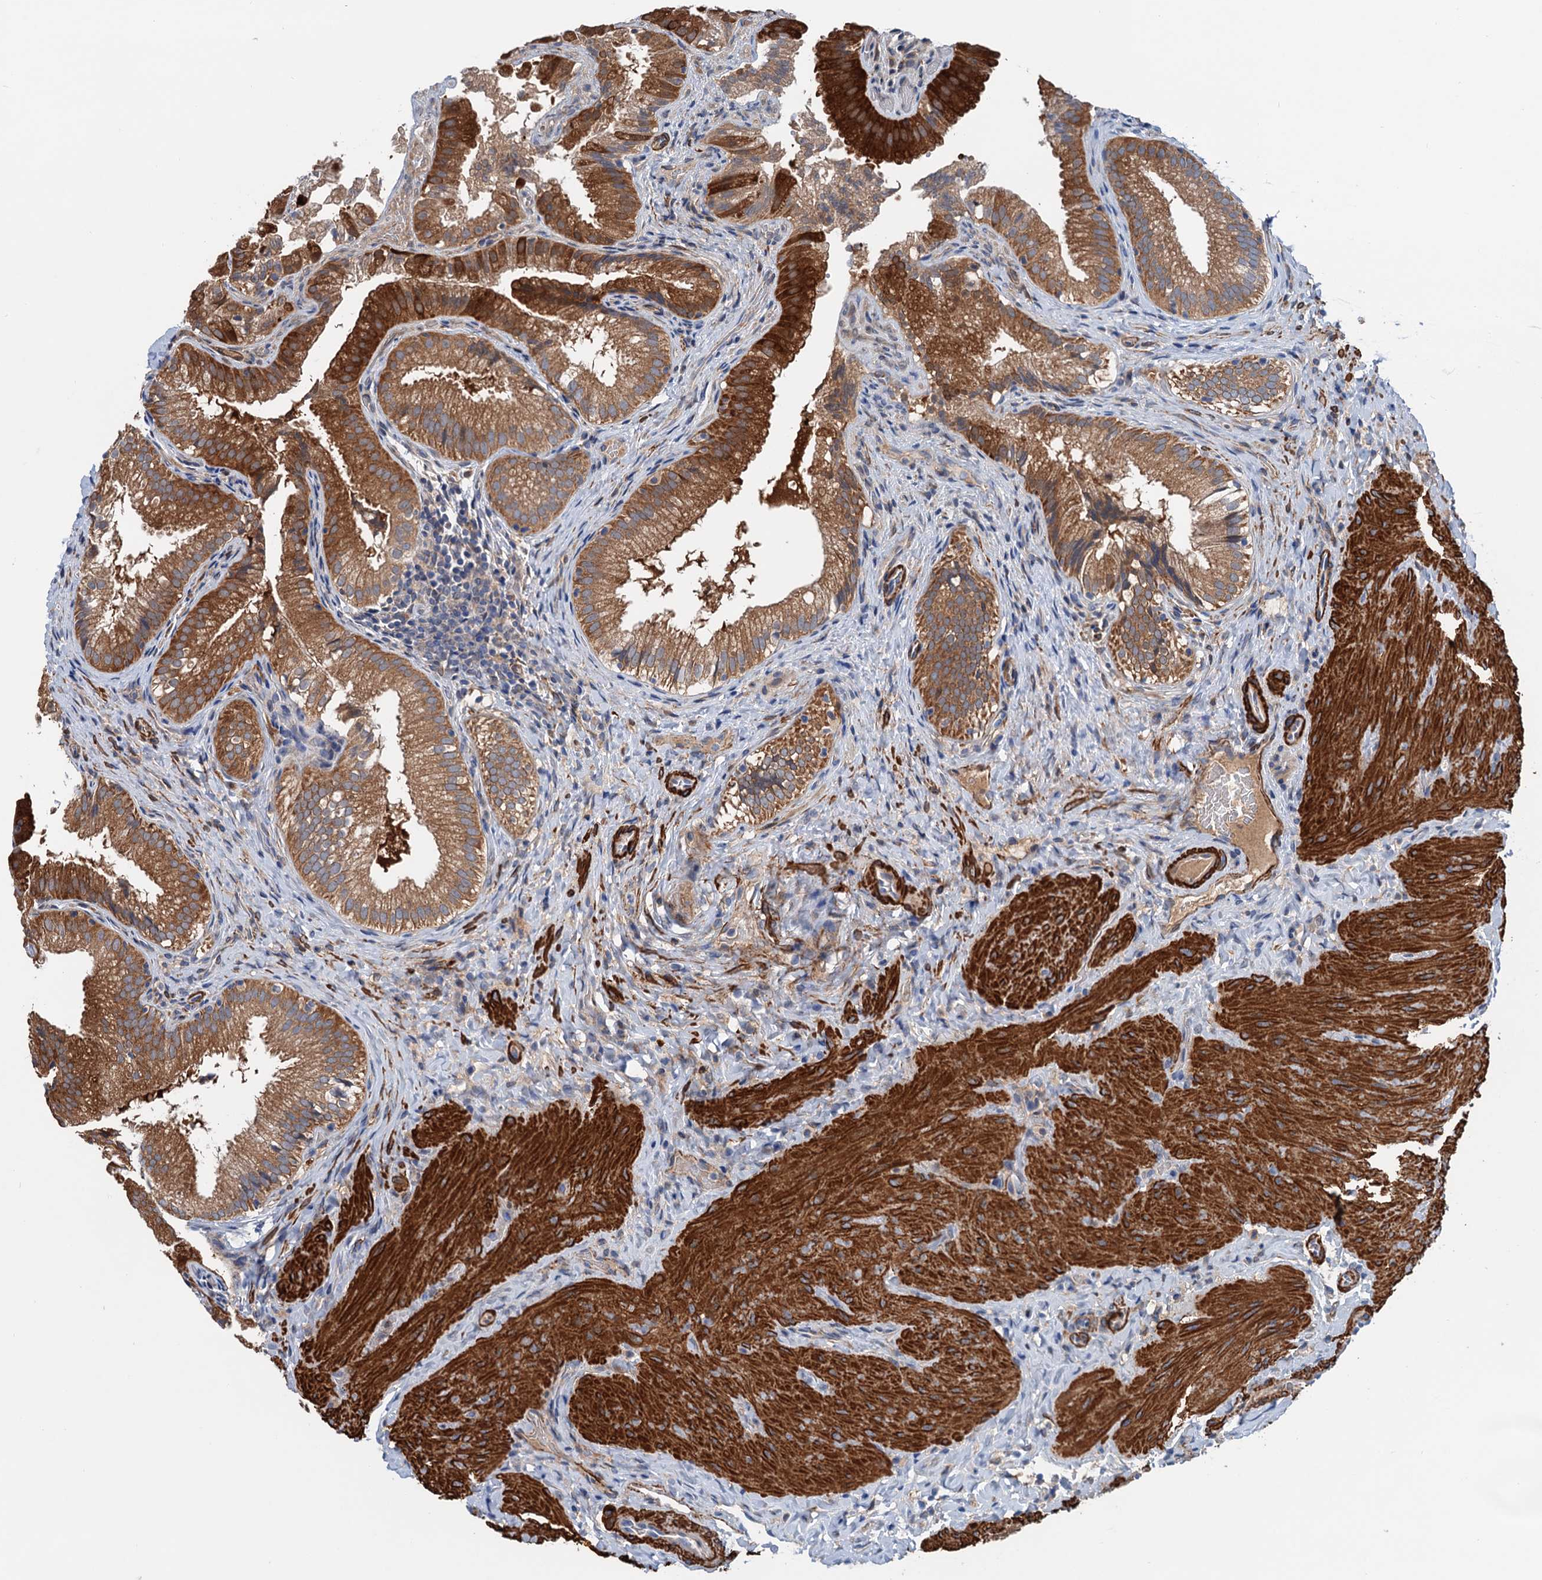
{"staining": {"intensity": "strong", "quantity": "25%-75%", "location": "cytoplasmic/membranous"}, "tissue": "gallbladder", "cell_type": "Glandular cells", "image_type": "normal", "snomed": [{"axis": "morphology", "description": "Normal tissue, NOS"}, {"axis": "topography", "description": "Gallbladder"}], "caption": "Gallbladder stained with DAB immunohistochemistry (IHC) shows high levels of strong cytoplasmic/membranous positivity in about 25%-75% of glandular cells.", "gene": "CSTPP1", "patient": {"sex": "female", "age": 30}}